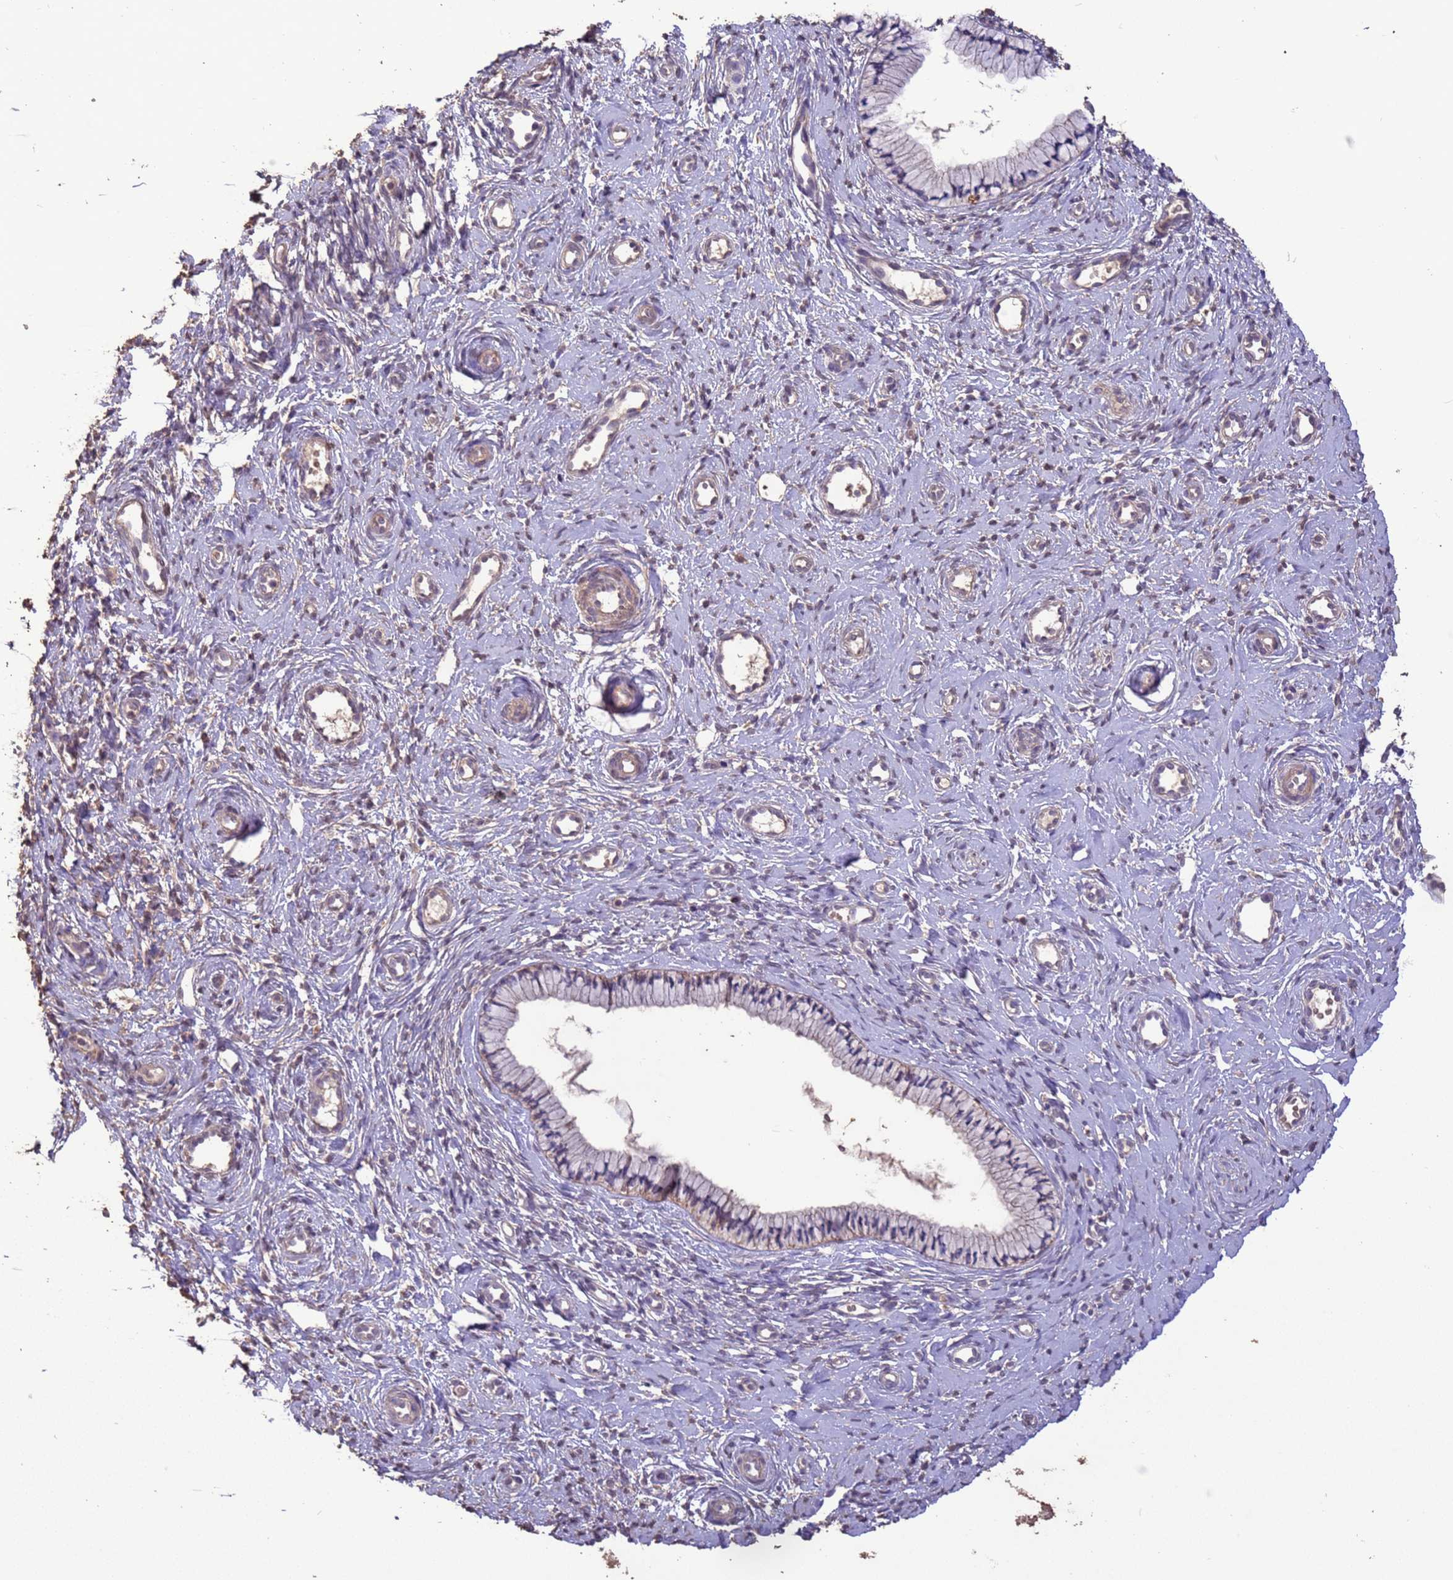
{"staining": {"intensity": "weak", "quantity": "<25%", "location": "cytoplasmic/membranous"}, "tissue": "cervix", "cell_type": "Glandular cells", "image_type": "normal", "snomed": [{"axis": "morphology", "description": "Normal tissue, NOS"}, {"axis": "topography", "description": "Cervix"}], "caption": "Immunohistochemical staining of unremarkable cervix reveals no significant staining in glandular cells.", "gene": "SLC9B2", "patient": {"sex": "female", "age": 57}}